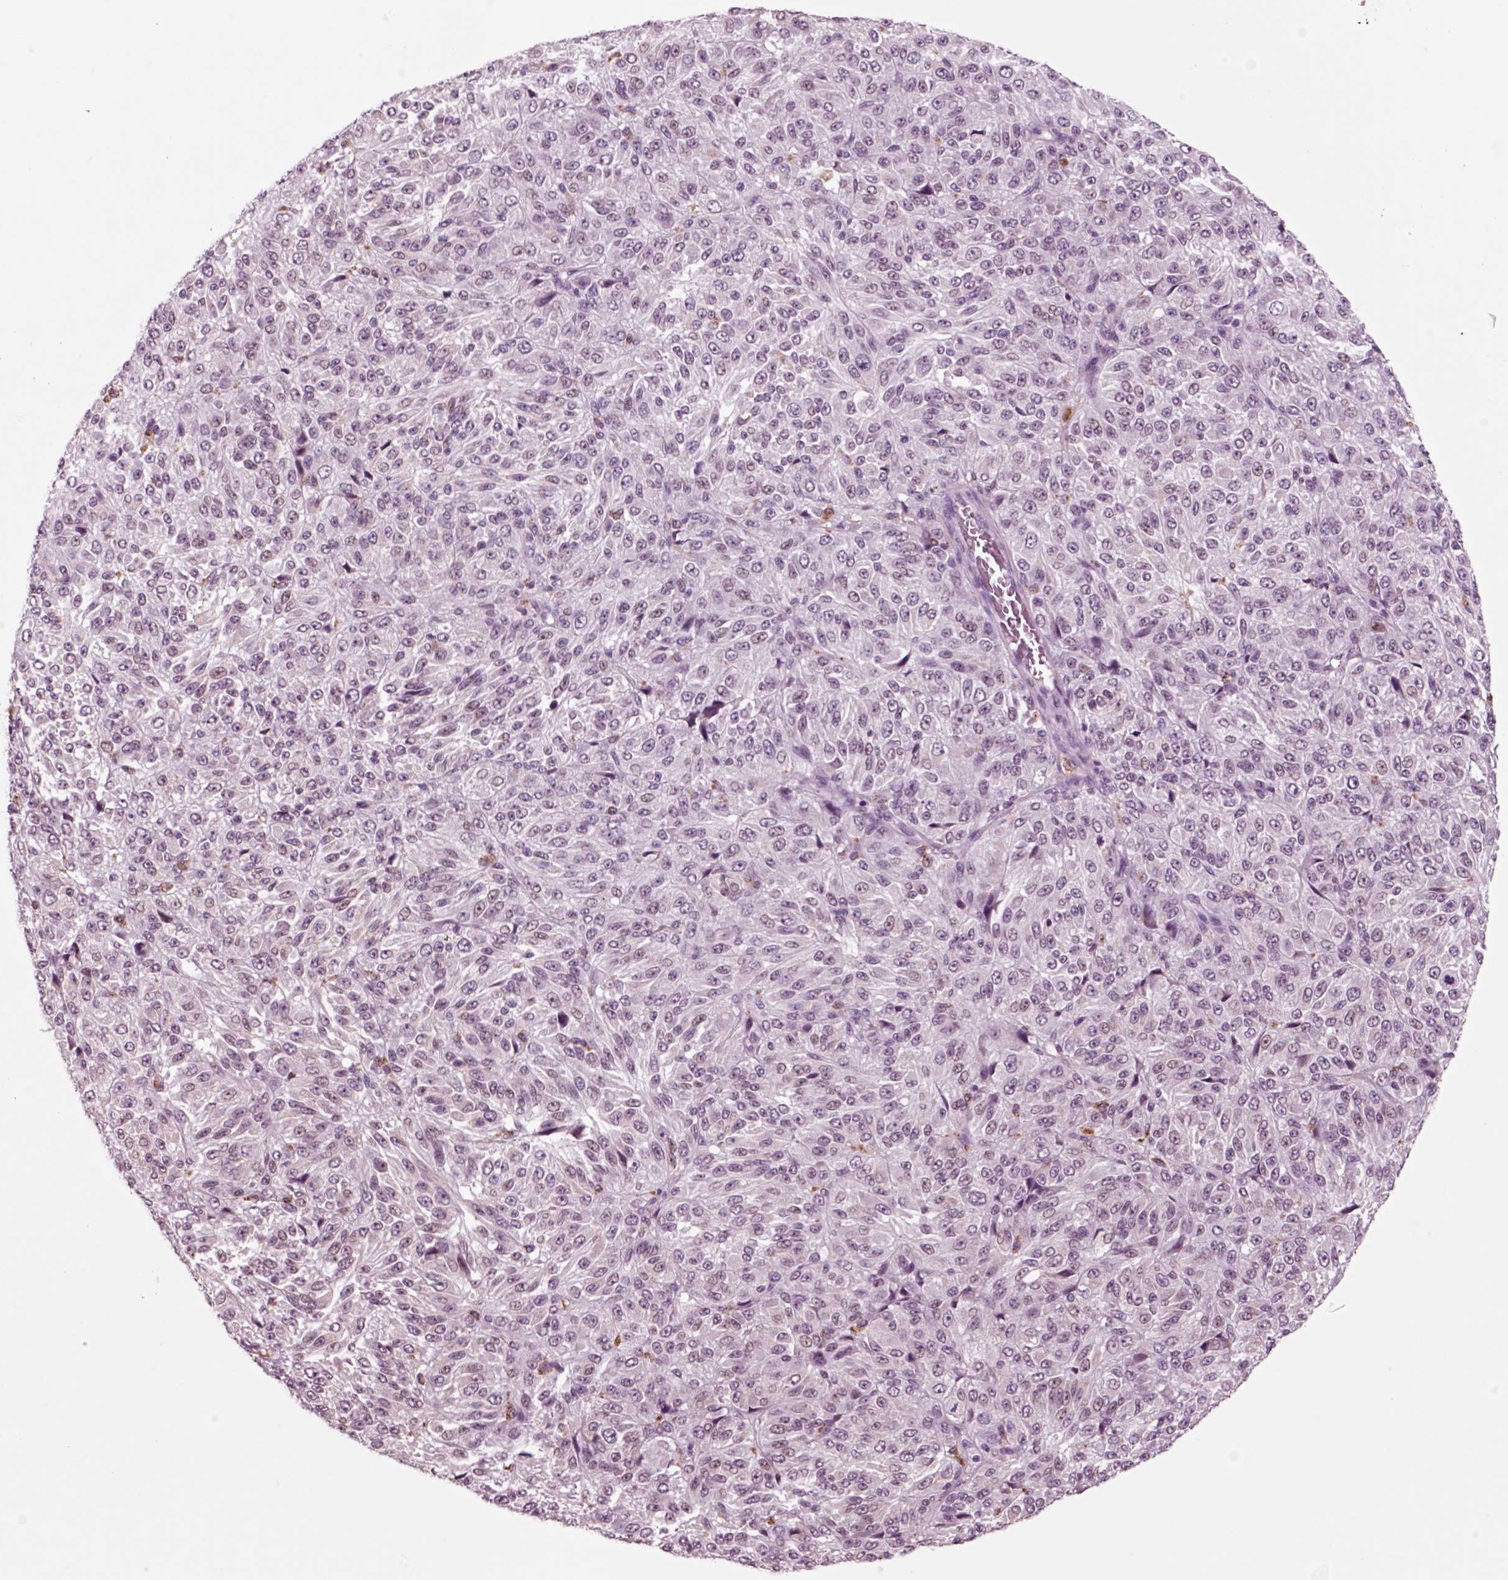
{"staining": {"intensity": "negative", "quantity": "none", "location": "none"}, "tissue": "melanoma", "cell_type": "Tumor cells", "image_type": "cancer", "snomed": [{"axis": "morphology", "description": "Malignant melanoma, Metastatic site"}, {"axis": "topography", "description": "Brain"}], "caption": "Tumor cells are negative for protein expression in human malignant melanoma (metastatic site). (Immunohistochemistry (ihc), brightfield microscopy, high magnification).", "gene": "CHGB", "patient": {"sex": "female", "age": 56}}